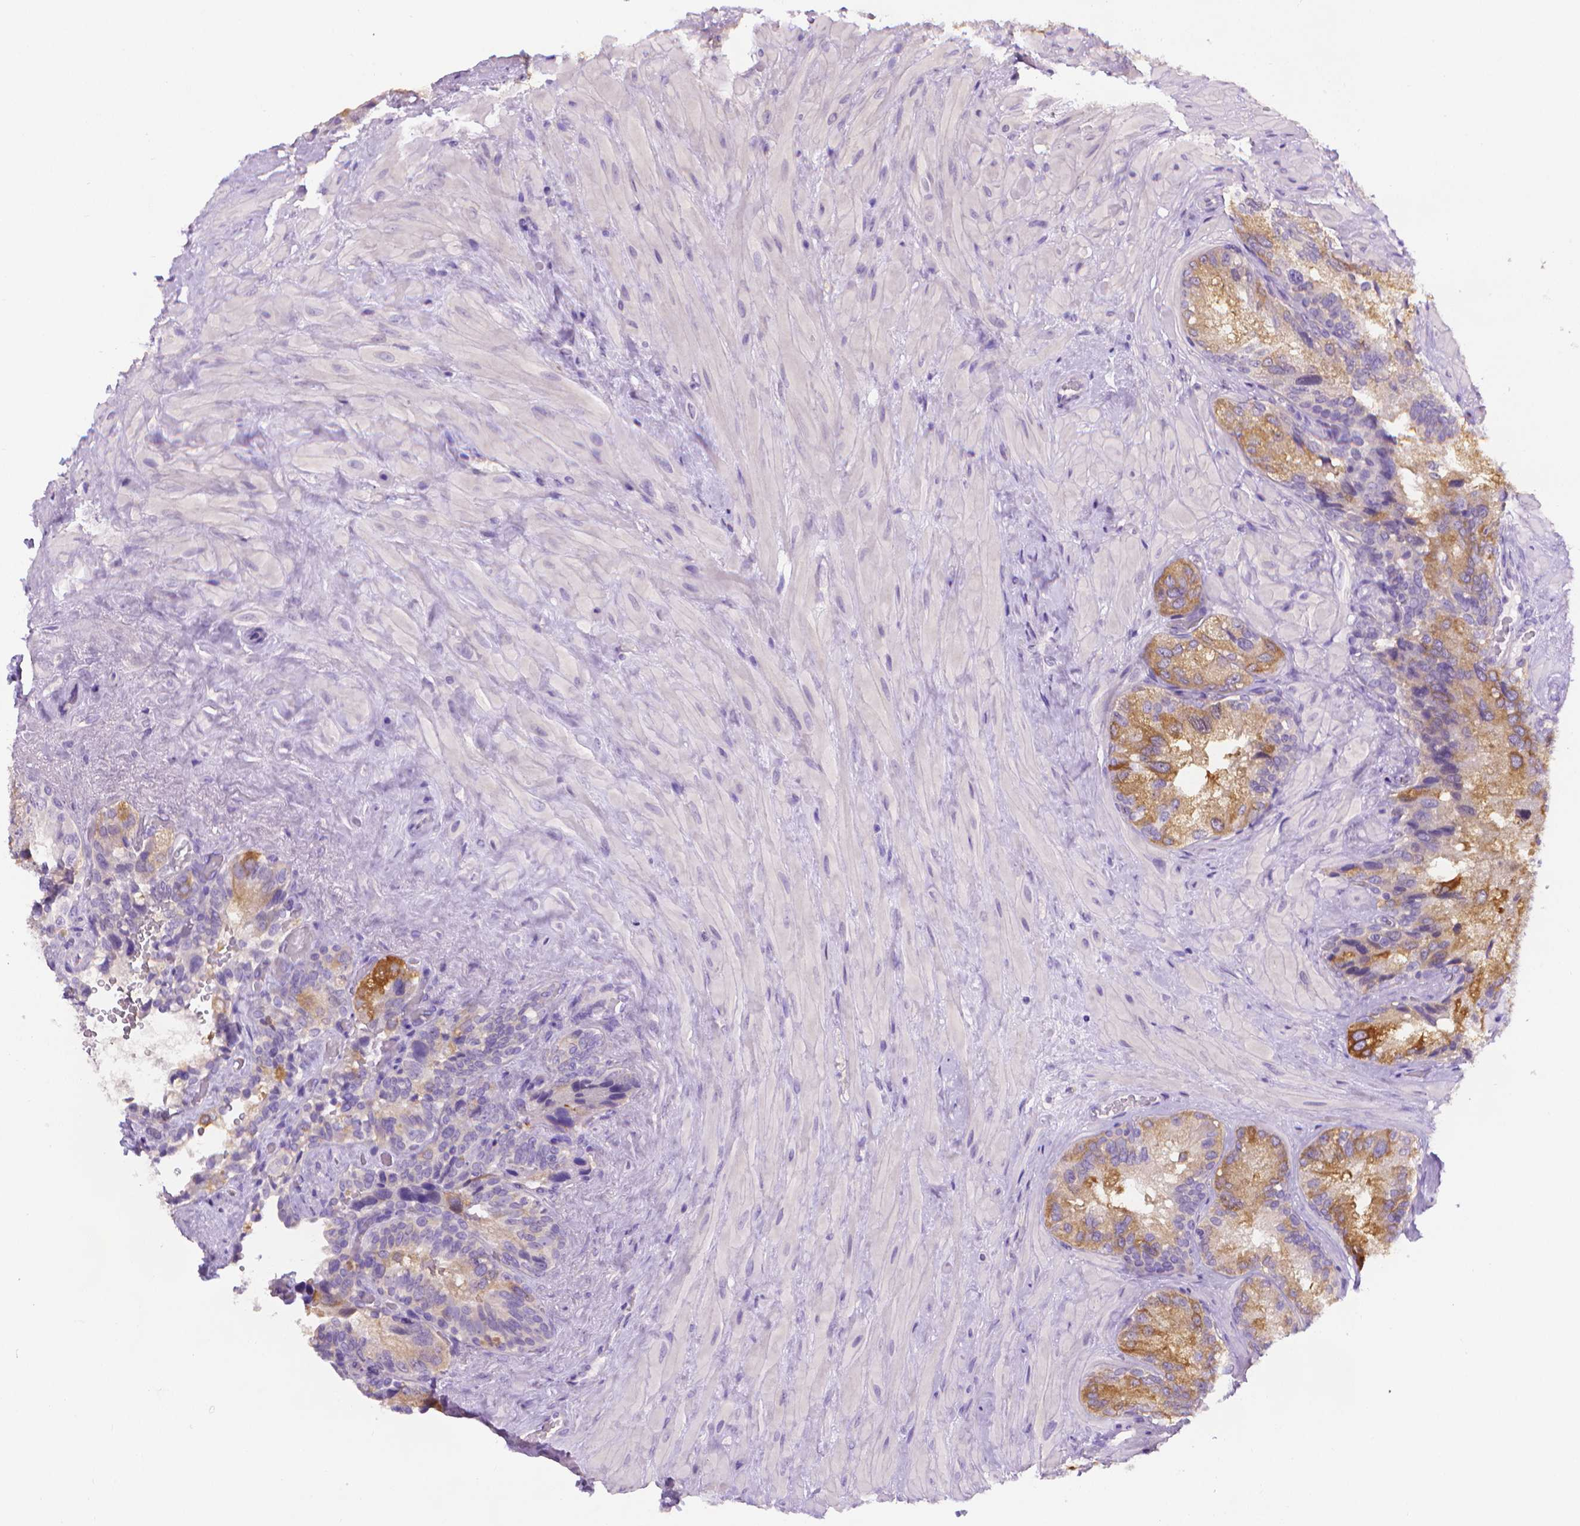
{"staining": {"intensity": "moderate", "quantity": "<25%", "location": "cytoplasmic/membranous"}, "tissue": "seminal vesicle", "cell_type": "Glandular cells", "image_type": "normal", "snomed": [{"axis": "morphology", "description": "Normal tissue, NOS"}, {"axis": "topography", "description": "Seminal veicle"}], "caption": "Seminal vesicle stained with immunohistochemistry reveals moderate cytoplasmic/membranous staining in approximately <25% of glandular cells. (IHC, brightfield microscopy, high magnification).", "gene": "FASN", "patient": {"sex": "male", "age": 69}}